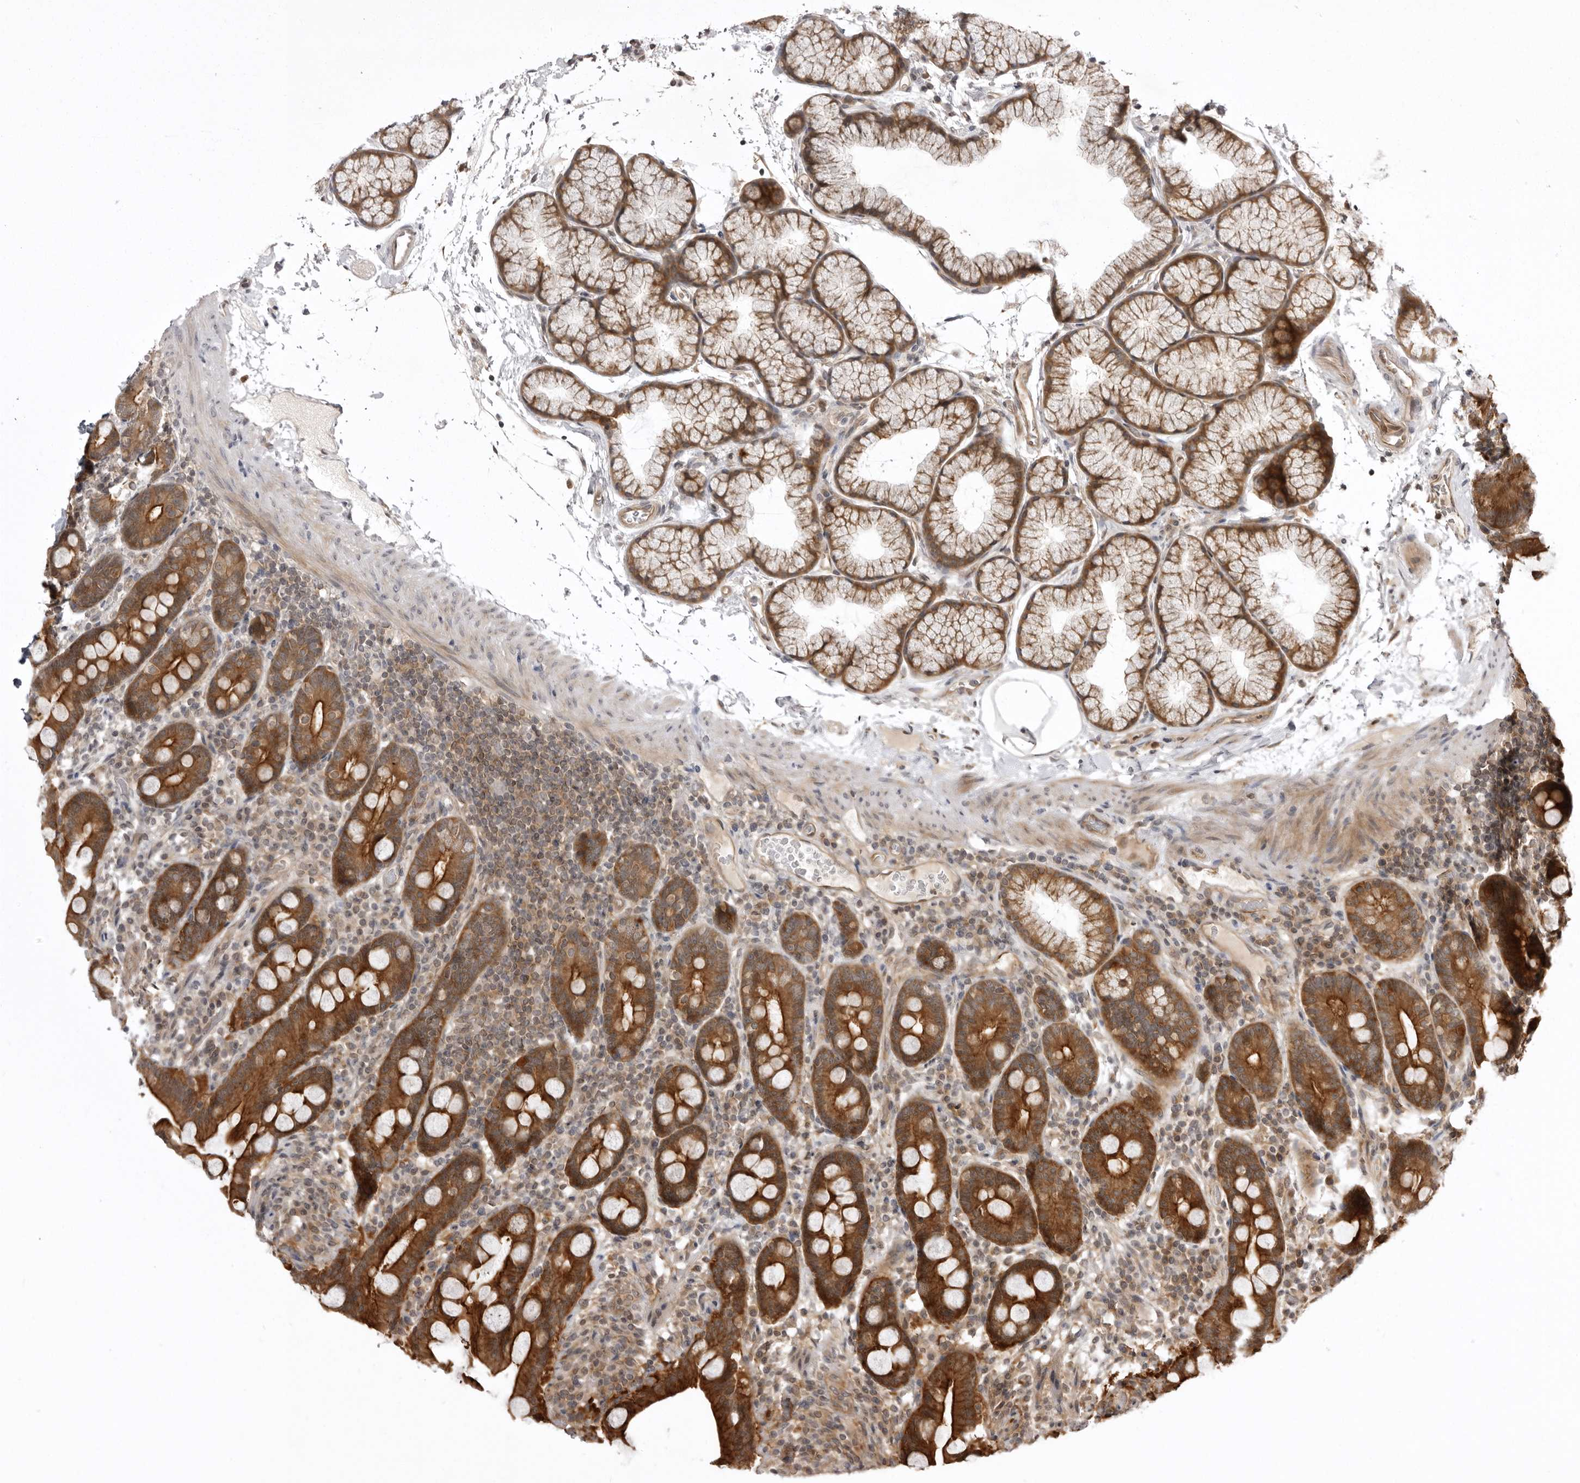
{"staining": {"intensity": "strong", "quantity": ">75%", "location": "cytoplasmic/membranous"}, "tissue": "duodenum", "cell_type": "Glandular cells", "image_type": "normal", "snomed": [{"axis": "morphology", "description": "Normal tissue, NOS"}, {"axis": "topography", "description": "Duodenum"}], "caption": "Immunohistochemical staining of normal duodenum demonstrates >75% levels of strong cytoplasmic/membranous protein staining in about >75% of glandular cells.", "gene": "USP43", "patient": {"sex": "male", "age": 54}}